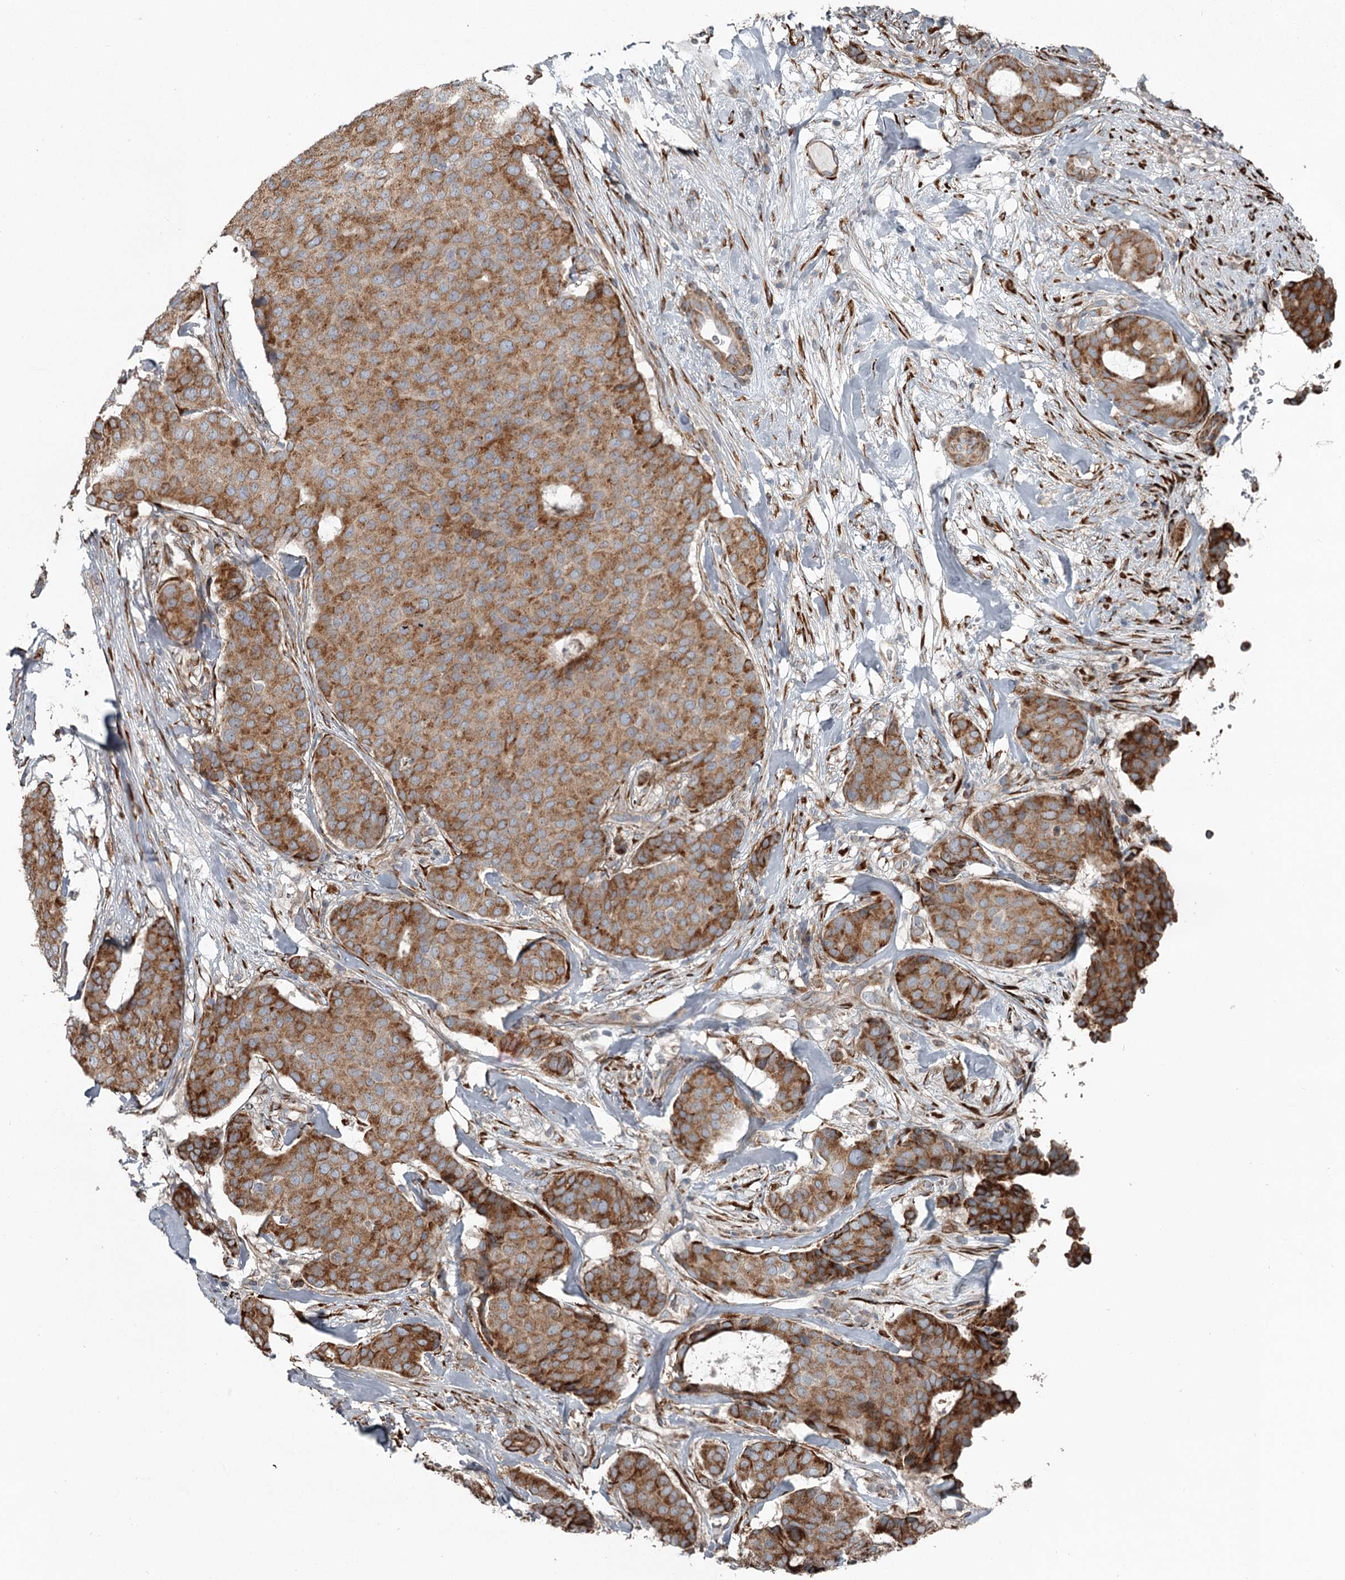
{"staining": {"intensity": "strong", "quantity": ">75%", "location": "cytoplasmic/membranous"}, "tissue": "breast cancer", "cell_type": "Tumor cells", "image_type": "cancer", "snomed": [{"axis": "morphology", "description": "Duct carcinoma"}, {"axis": "topography", "description": "Breast"}], "caption": "IHC of human infiltrating ductal carcinoma (breast) reveals high levels of strong cytoplasmic/membranous staining in approximately >75% of tumor cells. (DAB (3,3'-diaminobenzidine) = brown stain, brightfield microscopy at high magnification).", "gene": "RASSF8", "patient": {"sex": "female", "age": 75}}